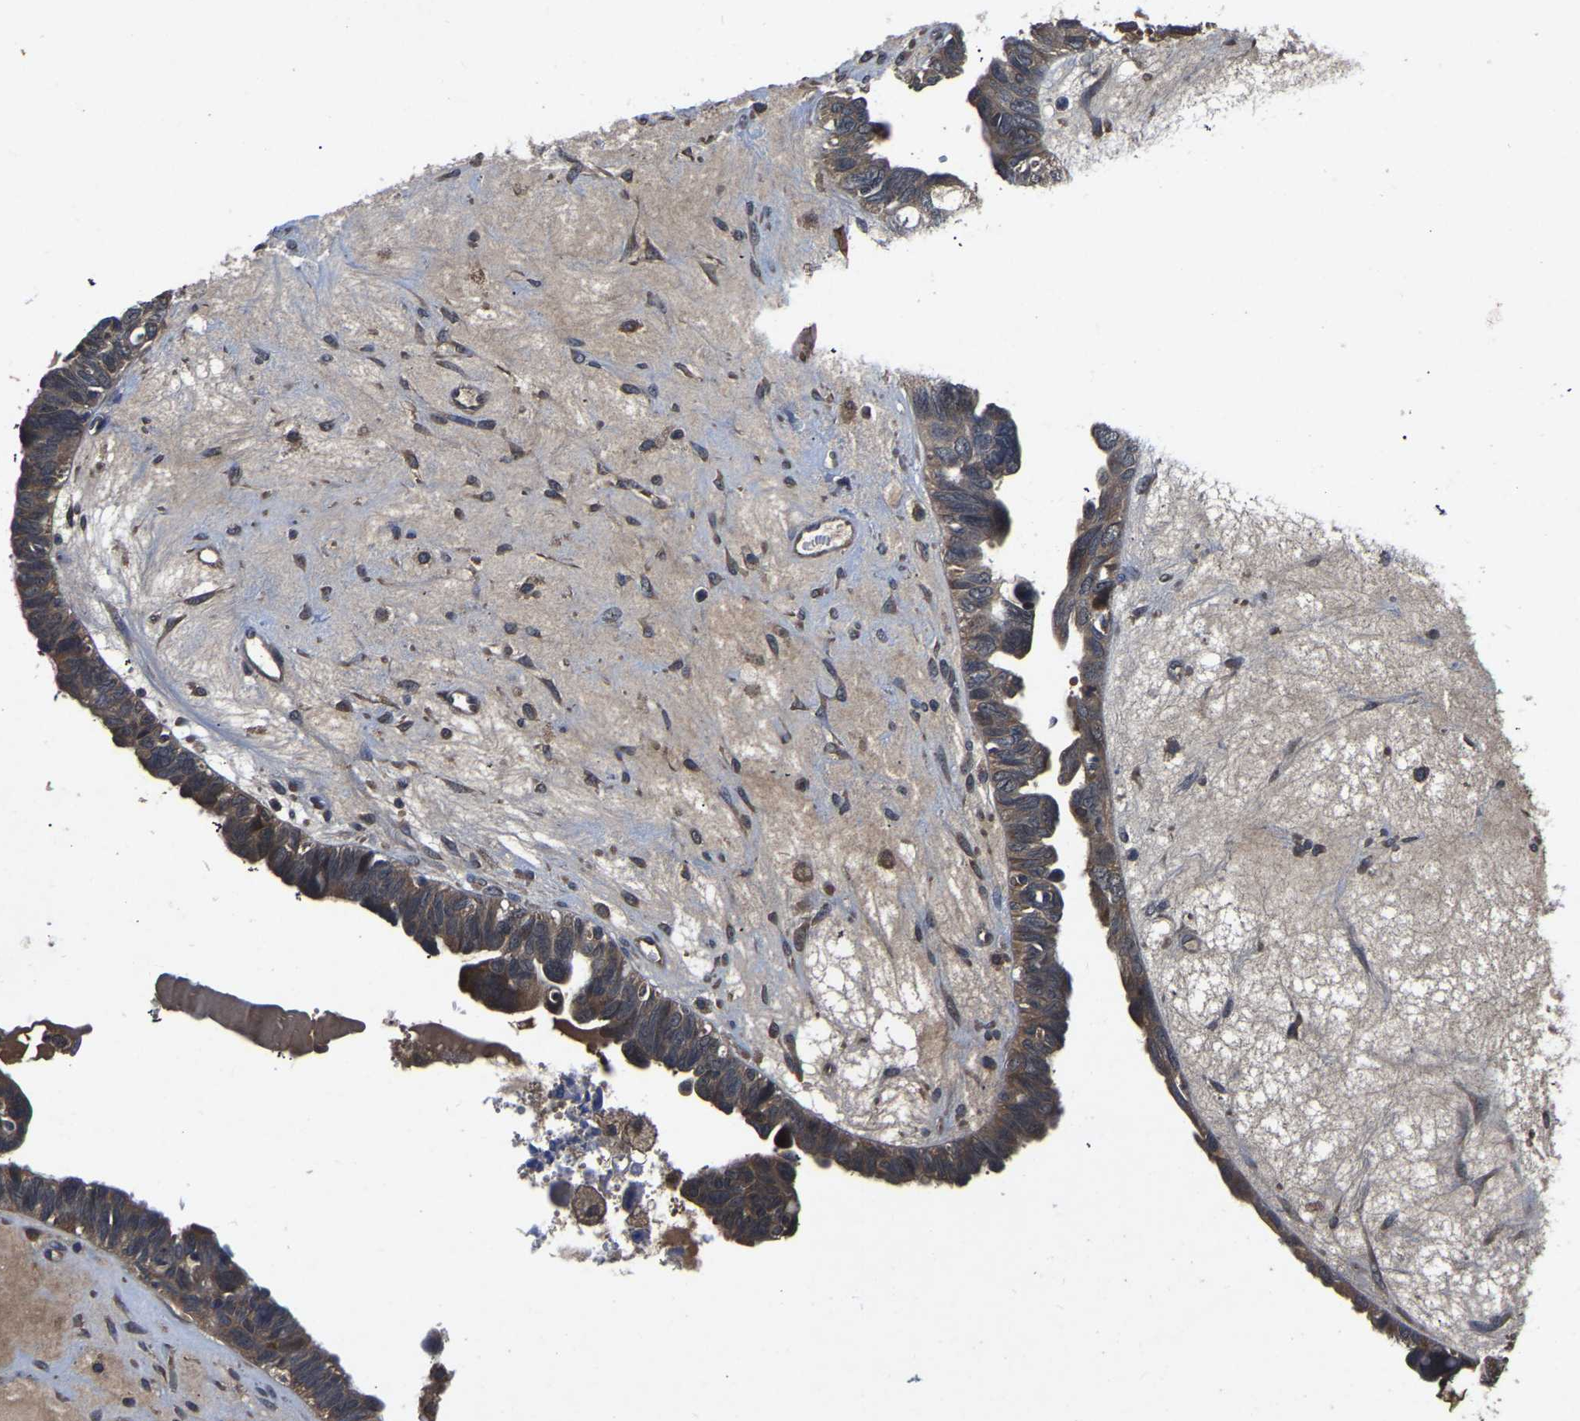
{"staining": {"intensity": "moderate", "quantity": ">75%", "location": "cytoplasmic/membranous"}, "tissue": "ovarian cancer", "cell_type": "Tumor cells", "image_type": "cancer", "snomed": [{"axis": "morphology", "description": "Cystadenocarcinoma, serous, NOS"}, {"axis": "topography", "description": "Ovary"}], "caption": "Ovarian cancer (serous cystadenocarcinoma) stained with a protein marker reveals moderate staining in tumor cells.", "gene": "CRYZL1", "patient": {"sex": "female", "age": 79}}